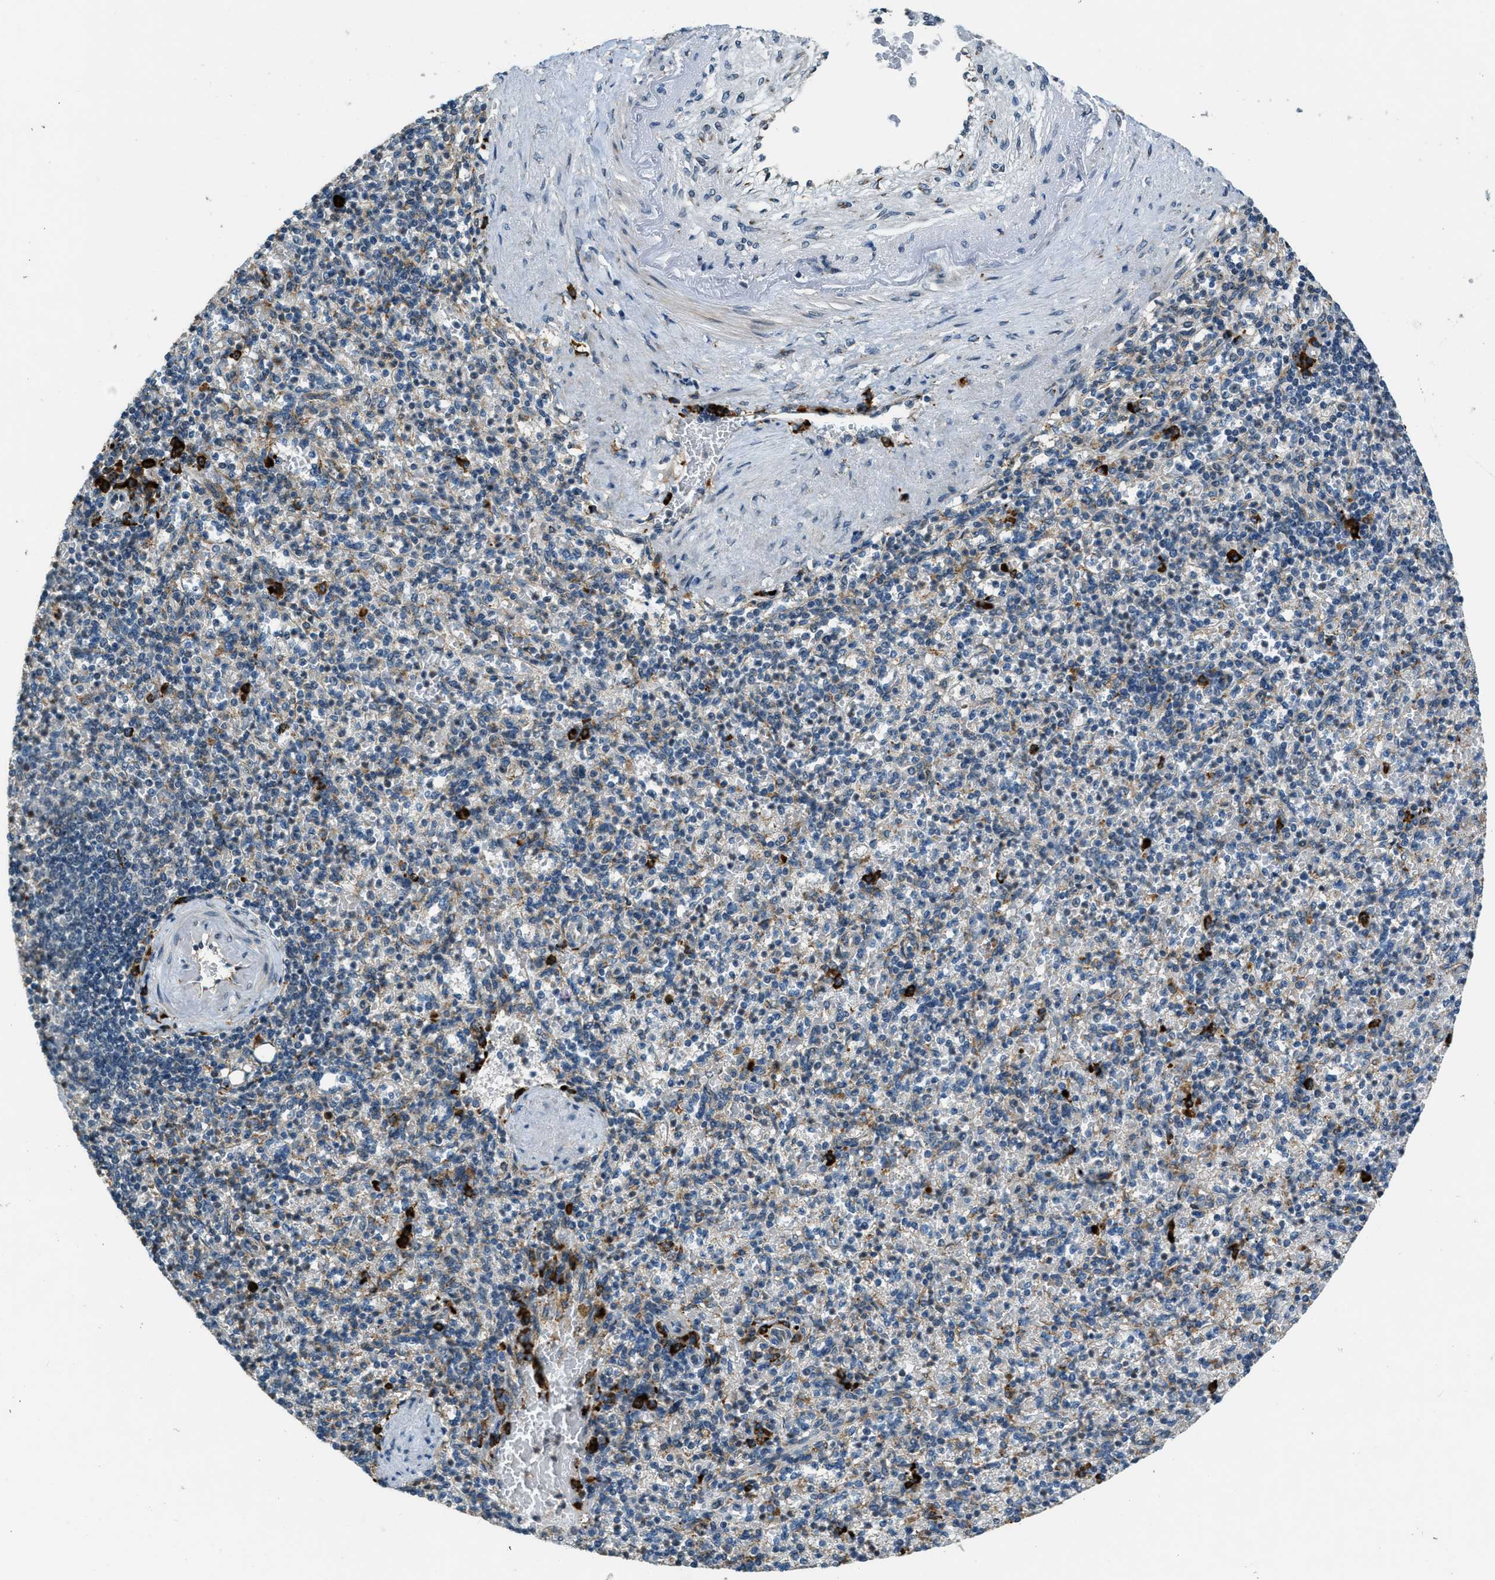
{"staining": {"intensity": "strong", "quantity": "25%-75%", "location": "cytoplasmic/membranous"}, "tissue": "spleen", "cell_type": "Cells in red pulp", "image_type": "normal", "snomed": [{"axis": "morphology", "description": "Normal tissue, NOS"}, {"axis": "topography", "description": "Spleen"}], "caption": "A brown stain labels strong cytoplasmic/membranous positivity of a protein in cells in red pulp of benign human spleen.", "gene": "HERC2", "patient": {"sex": "female", "age": 74}}